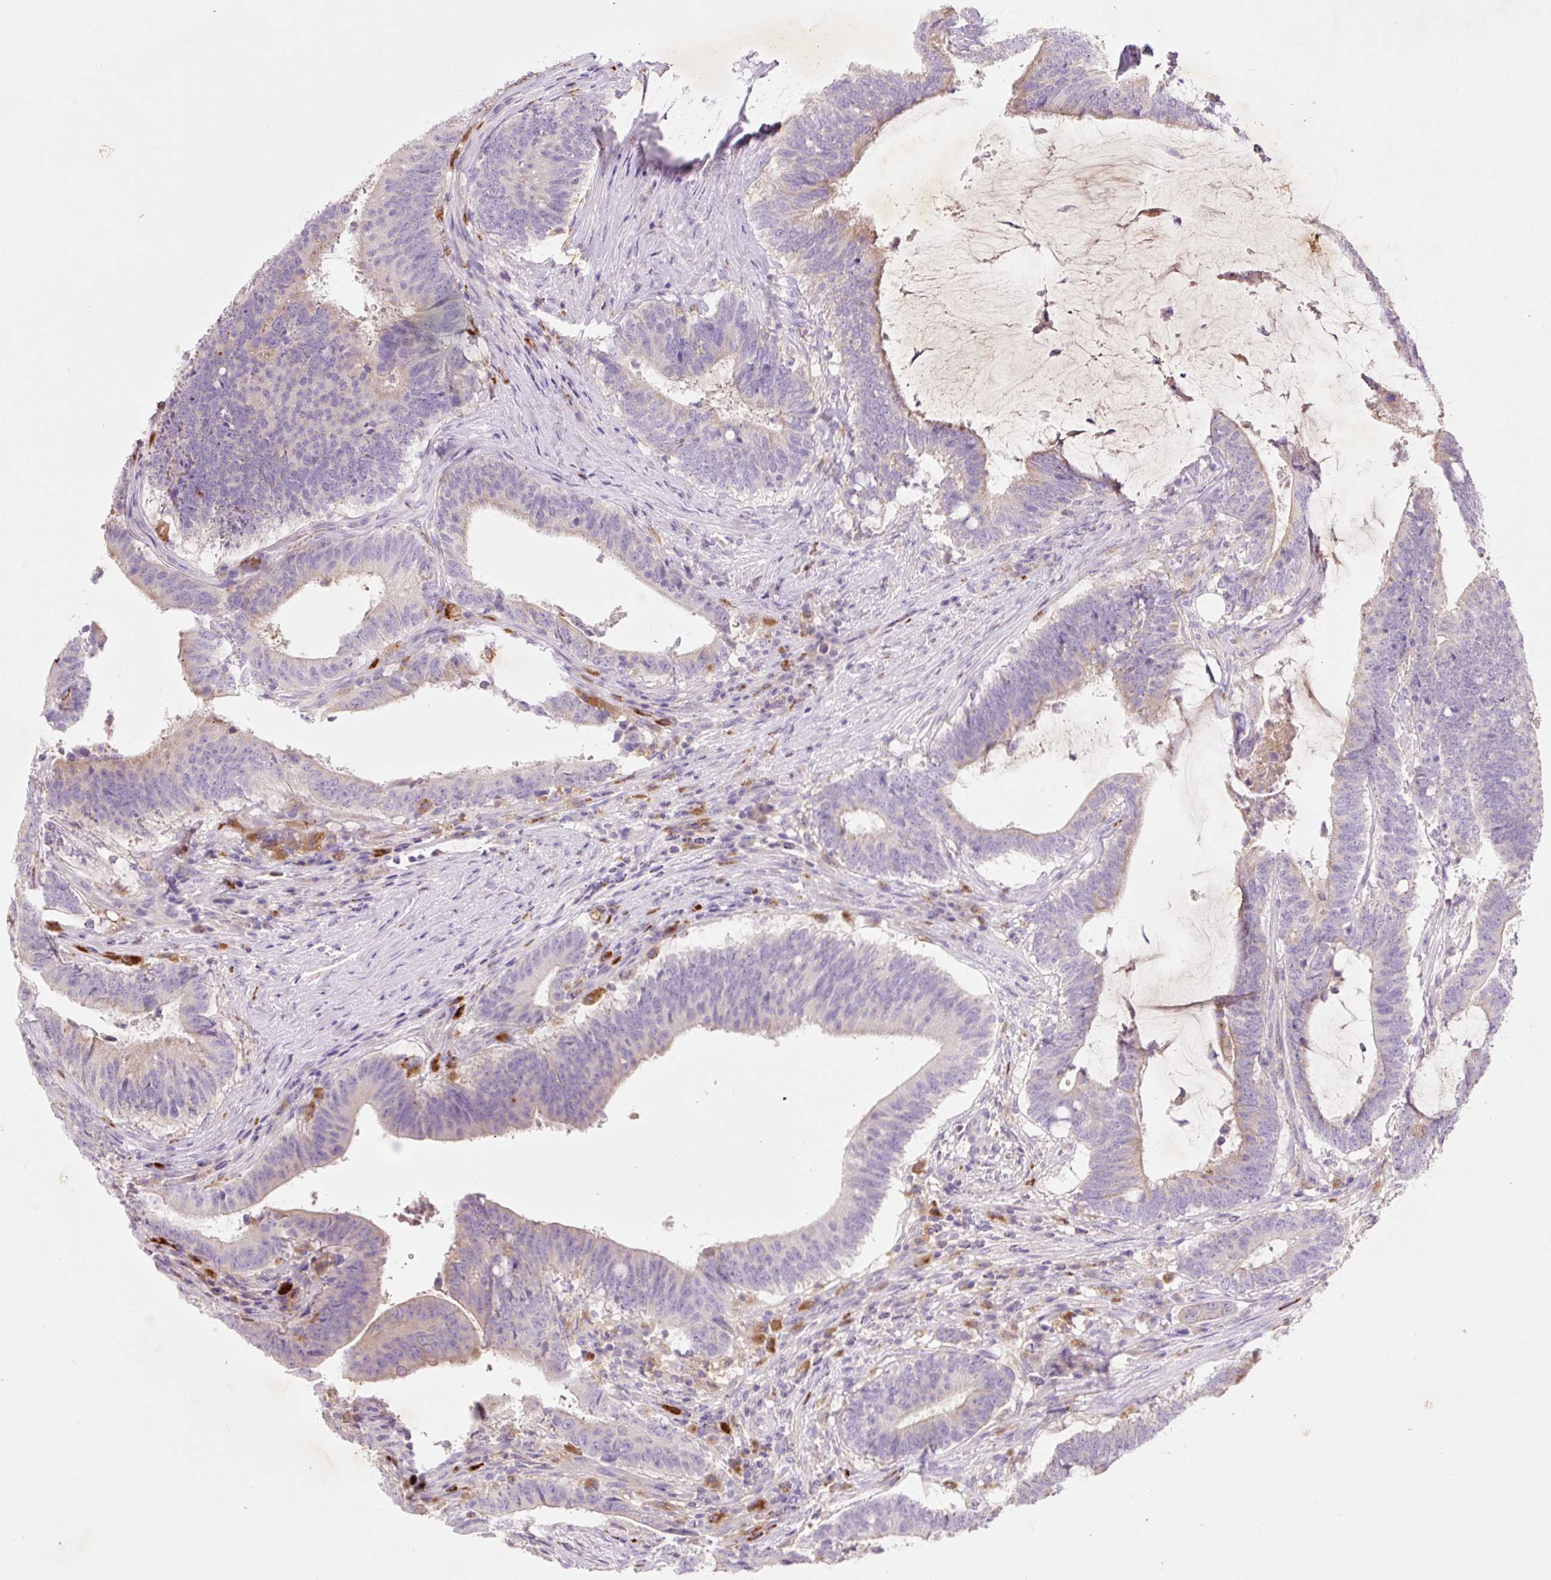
{"staining": {"intensity": "moderate", "quantity": "<25%", "location": "cytoplasmic/membranous"}, "tissue": "colorectal cancer", "cell_type": "Tumor cells", "image_type": "cancer", "snomed": [{"axis": "morphology", "description": "Adenocarcinoma, NOS"}, {"axis": "topography", "description": "Colon"}], "caption": "Colorectal adenocarcinoma was stained to show a protein in brown. There is low levels of moderate cytoplasmic/membranous expression in about <25% of tumor cells. Nuclei are stained in blue.", "gene": "HEXA", "patient": {"sex": "female", "age": 43}}